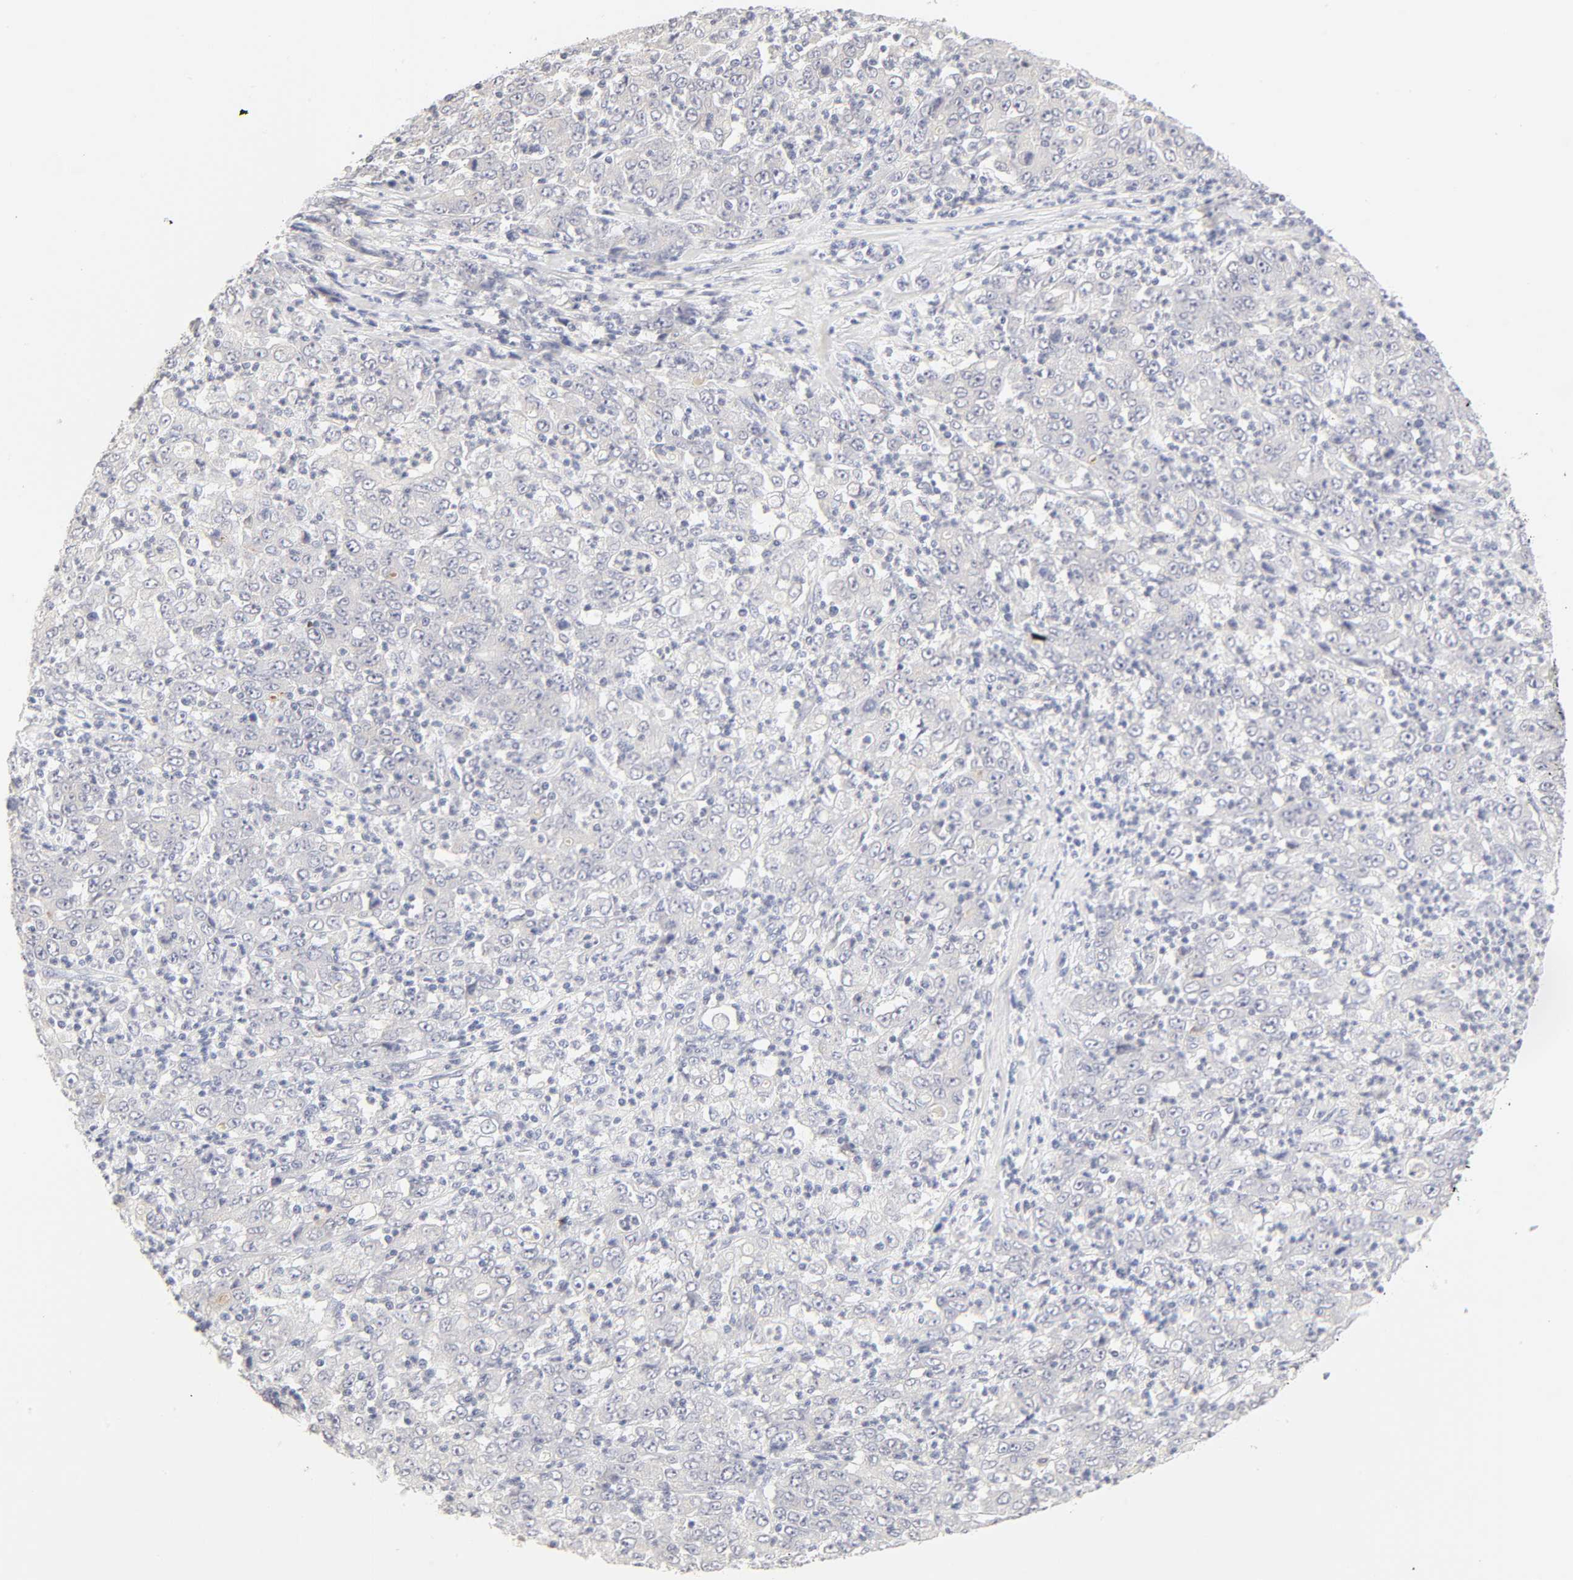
{"staining": {"intensity": "negative", "quantity": "none", "location": "none"}, "tissue": "stomach cancer", "cell_type": "Tumor cells", "image_type": "cancer", "snomed": [{"axis": "morphology", "description": "Adenocarcinoma, NOS"}, {"axis": "topography", "description": "Stomach, lower"}], "caption": "Immunohistochemistry histopathology image of neoplastic tissue: human stomach adenocarcinoma stained with DAB shows no significant protein expression in tumor cells. Brightfield microscopy of IHC stained with DAB (3,3'-diaminobenzidine) (brown) and hematoxylin (blue), captured at high magnification.", "gene": "CYP4B1", "patient": {"sex": "female", "age": 71}}